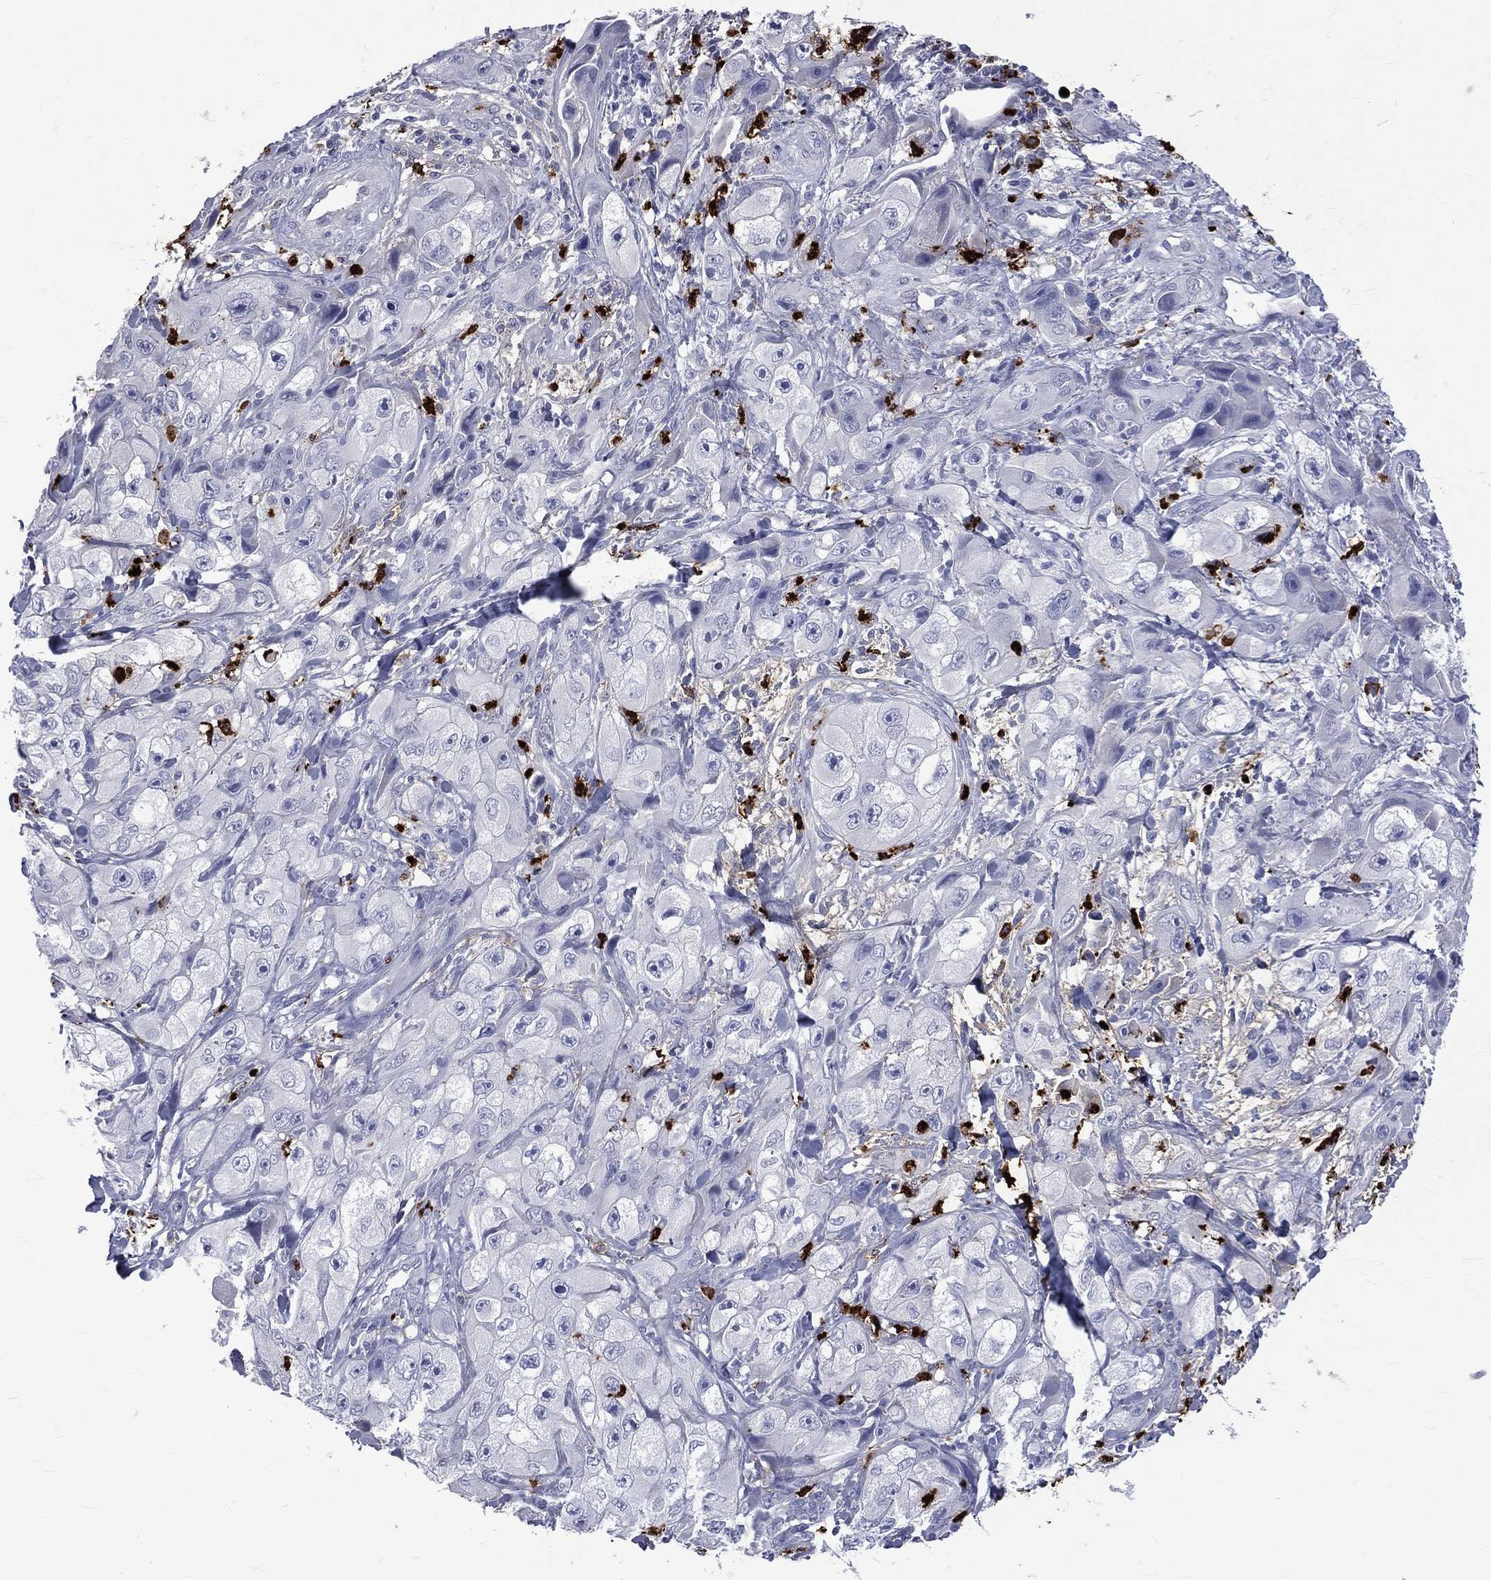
{"staining": {"intensity": "negative", "quantity": "none", "location": "none"}, "tissue": "skin cancer", "cell_type": "Tumor cells", "image_type": "cancer", "snomed": [{"axis": "morphology", "description": "Squamous cell carcinoma, NOS"}, {"axis": "topography", "description": "Skin"}, {"axis": "topography", "description": "Subcutis"}], "caption": "Image shows no protein positivity in tumor cells of skin cancer (squamous cell carcinoma) tissue.", "gene": "ELANE", "patient": {"sex": "male", "age": 73}}